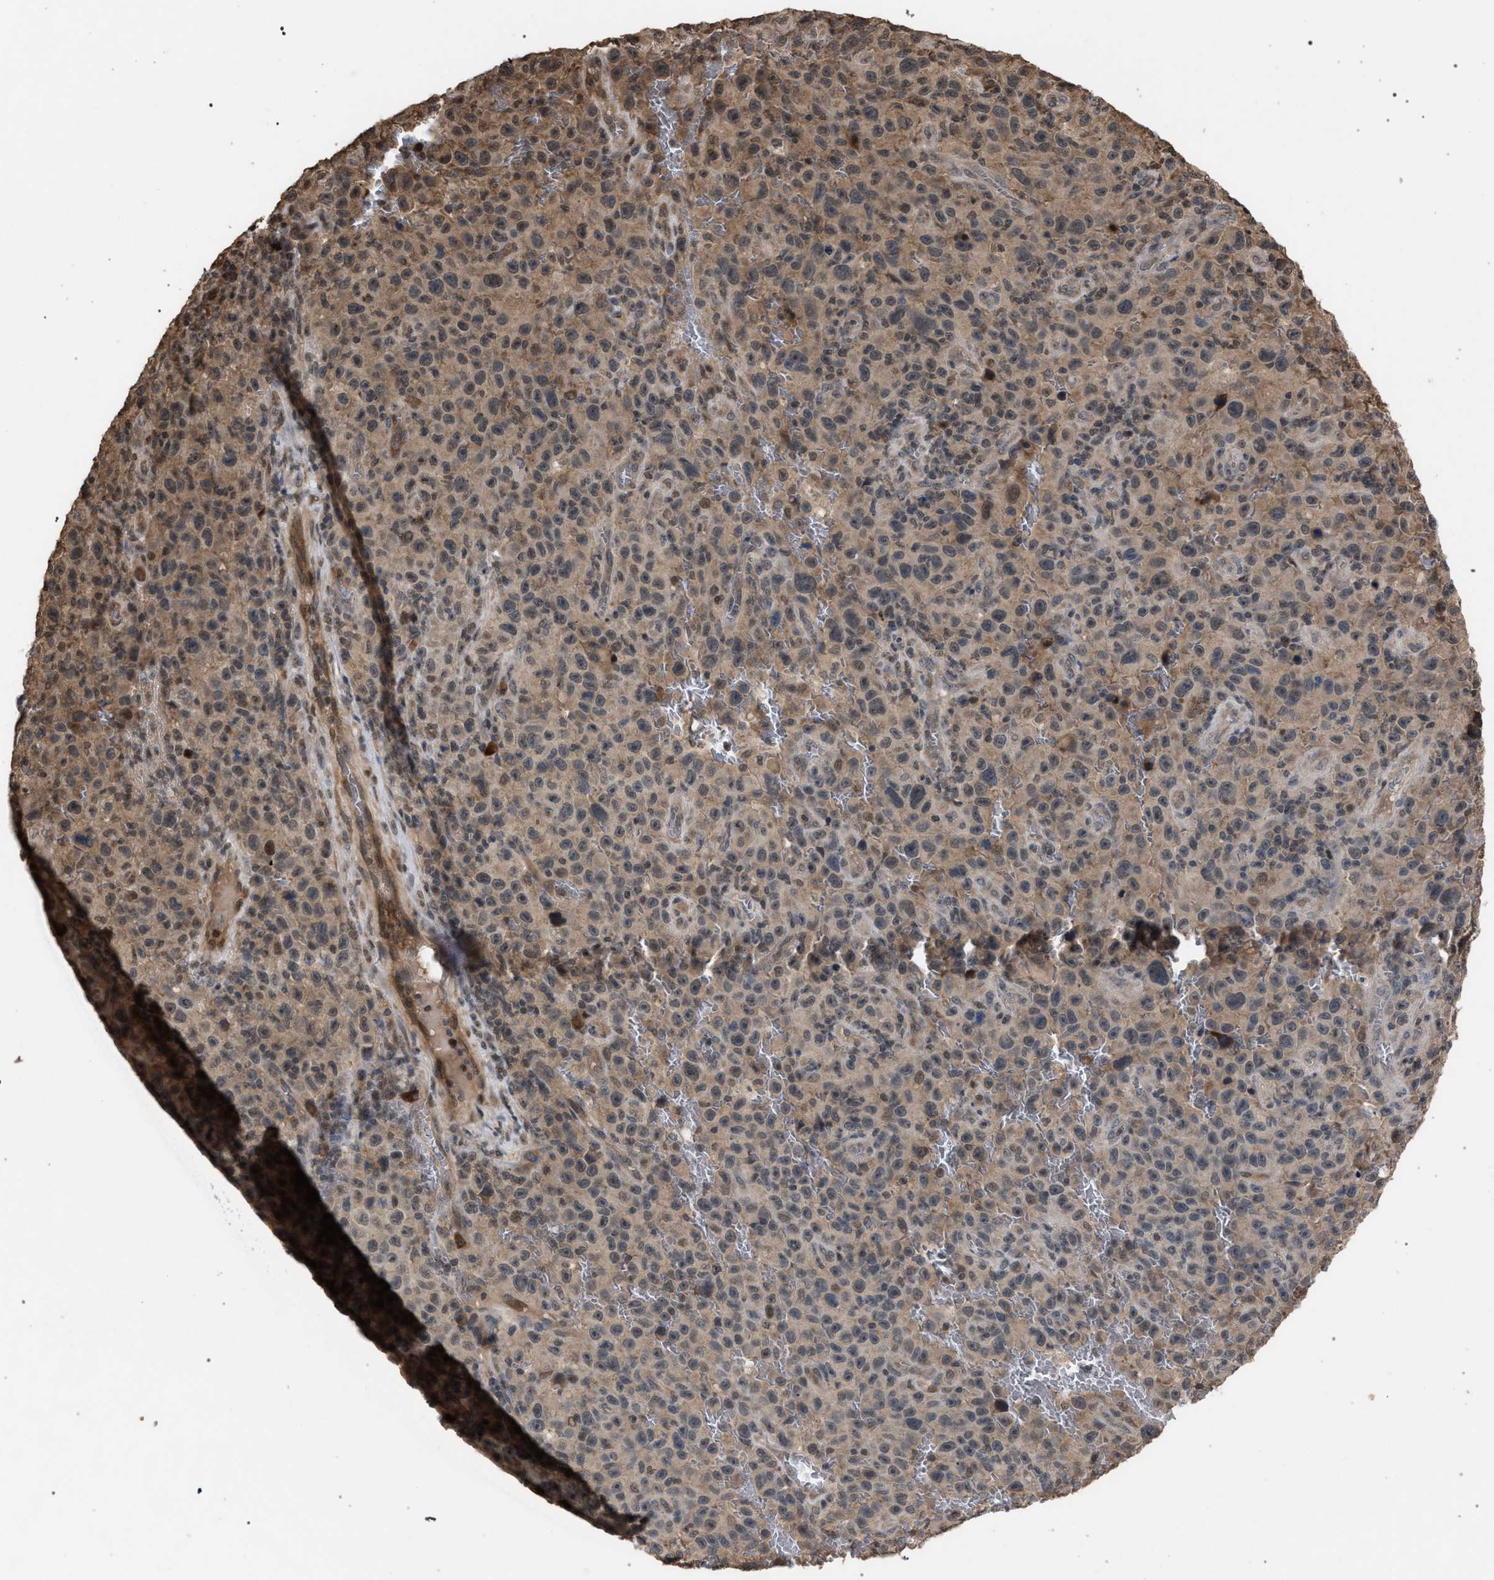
{"staining": {"intensity": "weak", "quantity": ">75%", "location": "cytoplasmic/membranous"}, "tissue": "melanoma", "cell_type": "Tumor cells", "image_type": "cancer", "snomed": [{"axis": "morphology", "description": "Malignant melanoma, NOS"}, {"axis": "topography", "description": "Skin"}], "caption": "Protein analysis of melanoma tissue reveals weak cytoplasmic/membranous expression in about >75% of tumor cells.", "gene": "NAA35", "patient": {"sex": "female", "age": 82}}